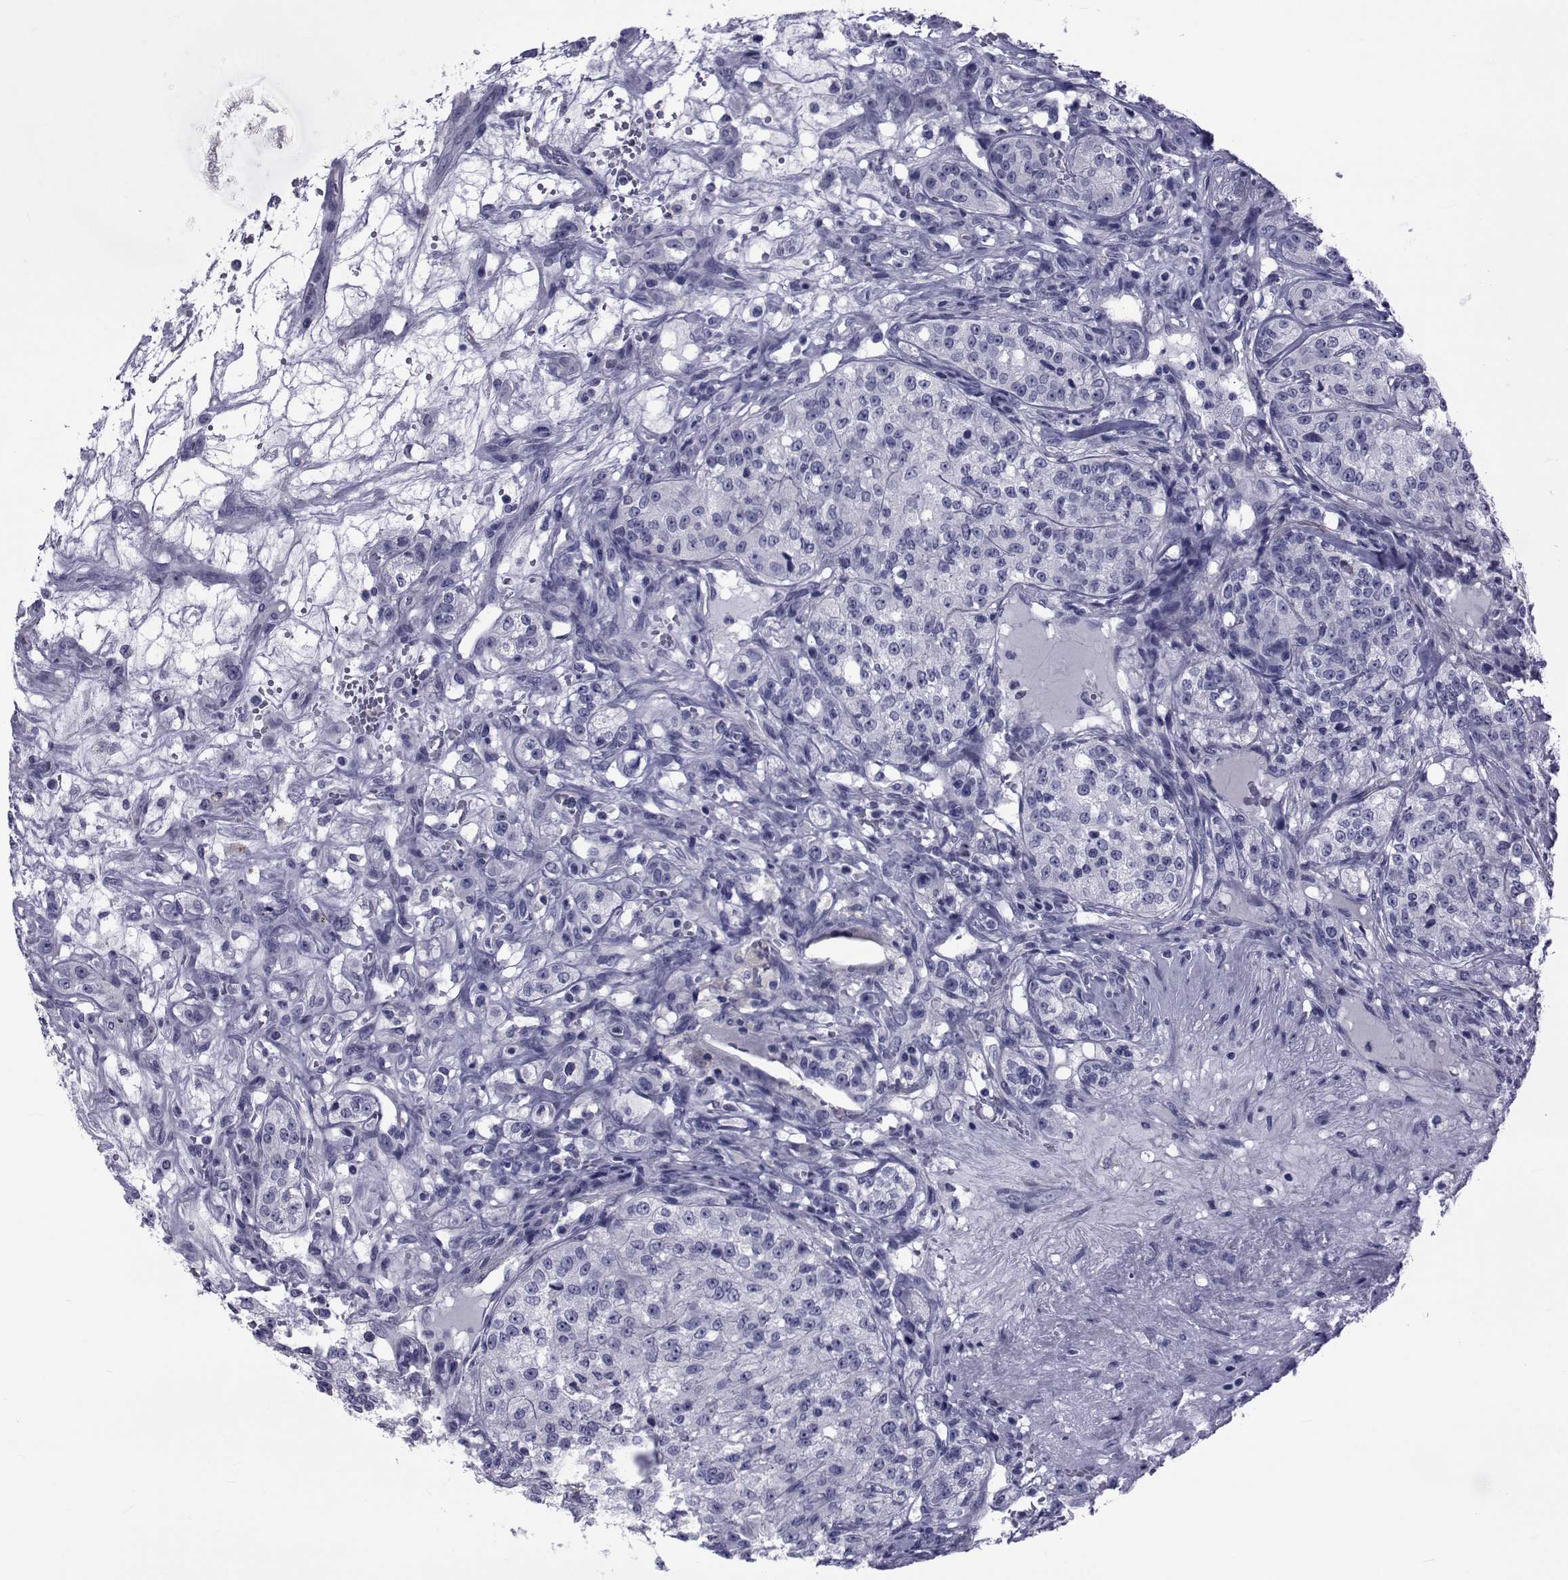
{"staining": {"intensity": "negative", "quantity": "none", "location": "none"}, "tissue": "renal cancer", "cell_type": "Tumor cells", "image_type": "cancer", "snomed": [{"axis": "morphology", "description": "Adenocarcinoma, NOS"}, {"axis": "topography", "description": "Kidney"}], "caption": "There is no significant staining in tumor cells of renal cancer (adenocarcinoma).", "gene": "GKAP1", "patient": {"sex": "female", "age": 63}}